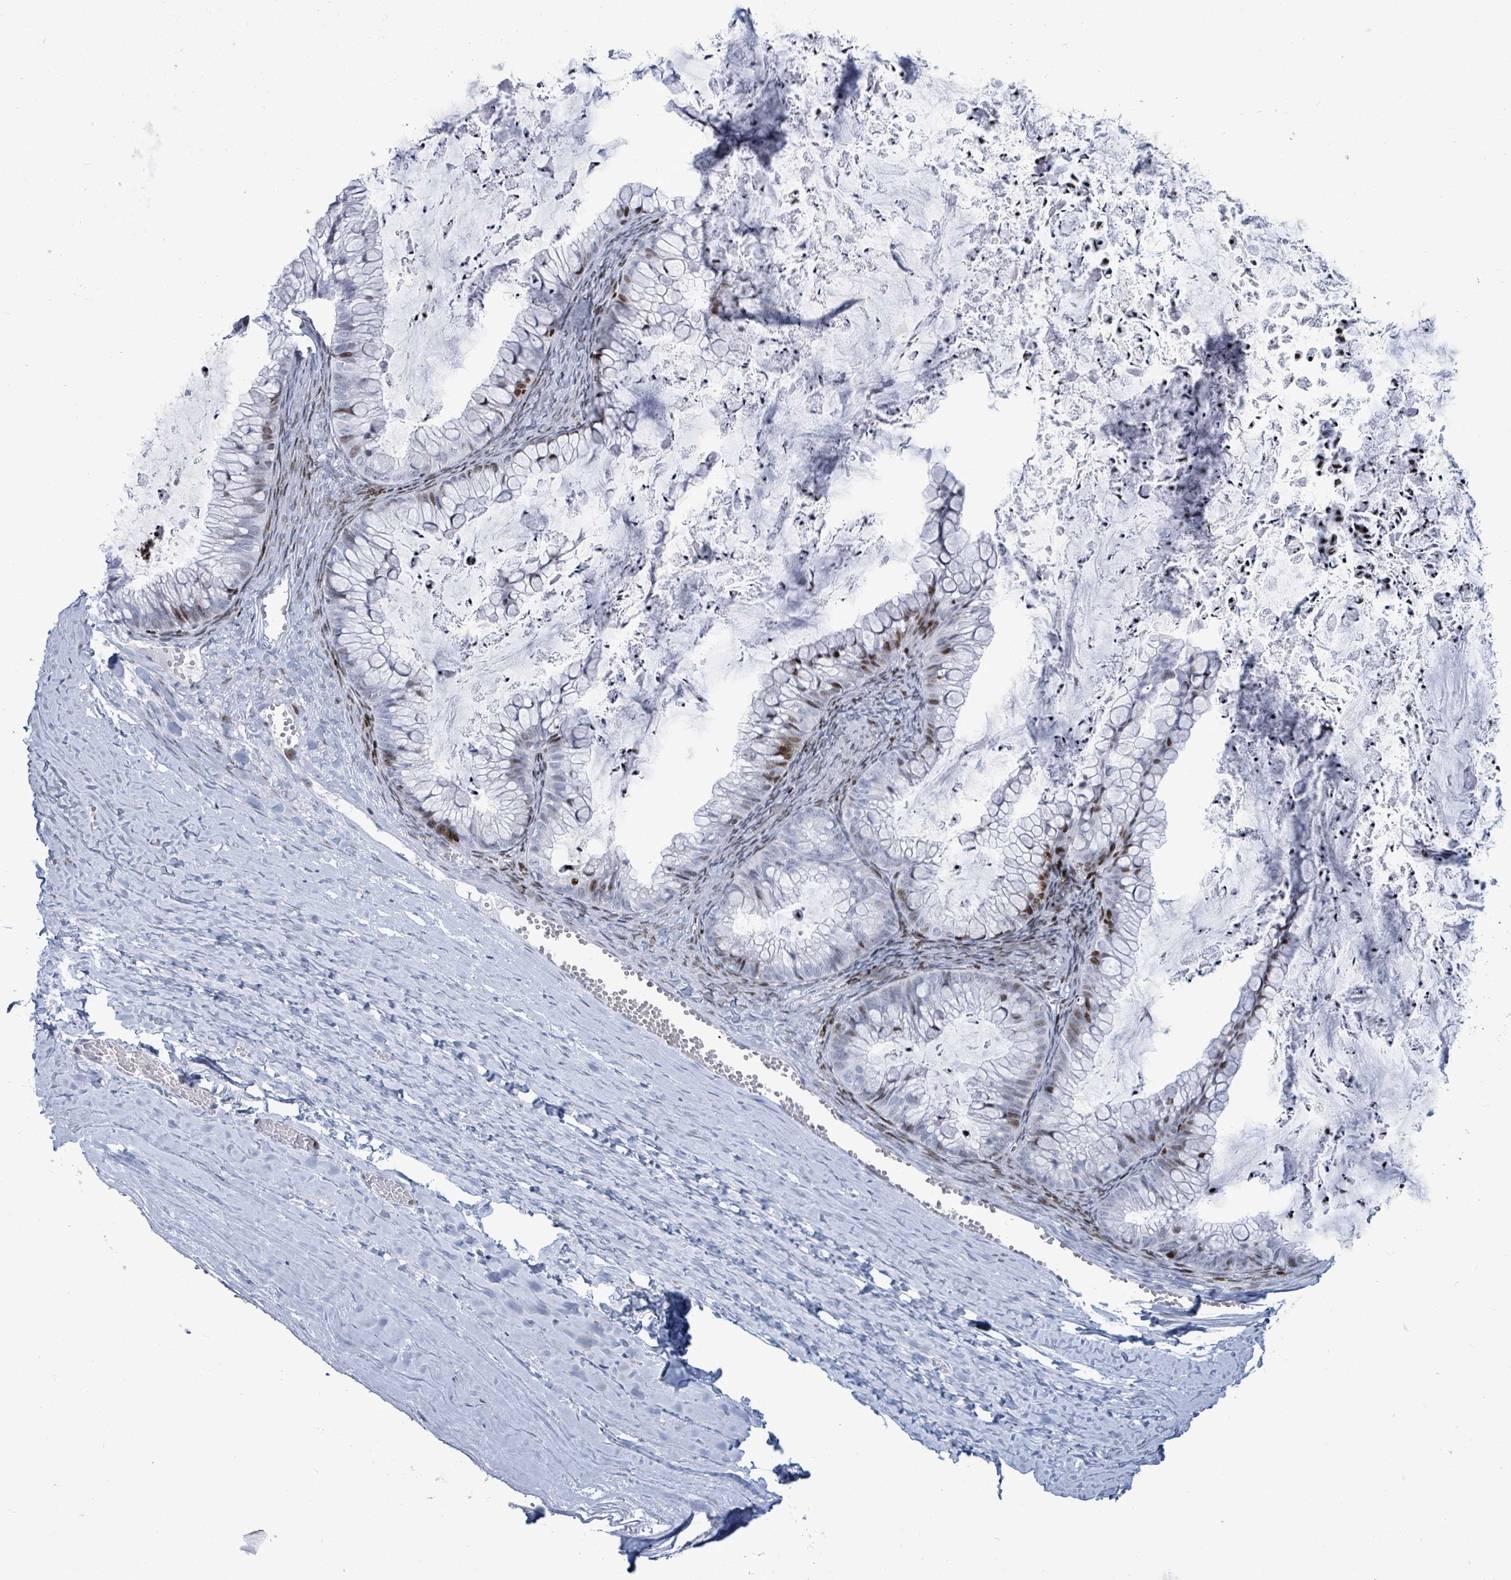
{"staining": {"intensity": "moderate", "quantity": "<25%", "location": "nuclear"}, "tissue": "ovarian cancer", "cell_type": "Tumor cells", "image_type": "cancer", "snomed": [{"axis": "morphology", "description": "Cystadenocarcinoma, mucinous, NOS"}, {"axis": "topography", "description": "Ovary"}], "caption": "DAB immunohistochemical staining of ovarian cancer (mucinous cystadenocarcinoma) reveals moderate nuclear protein positivity in about <25% of tumor cells.", "gene": "MALL", "patient": {"sex": "female", "age": 35}}